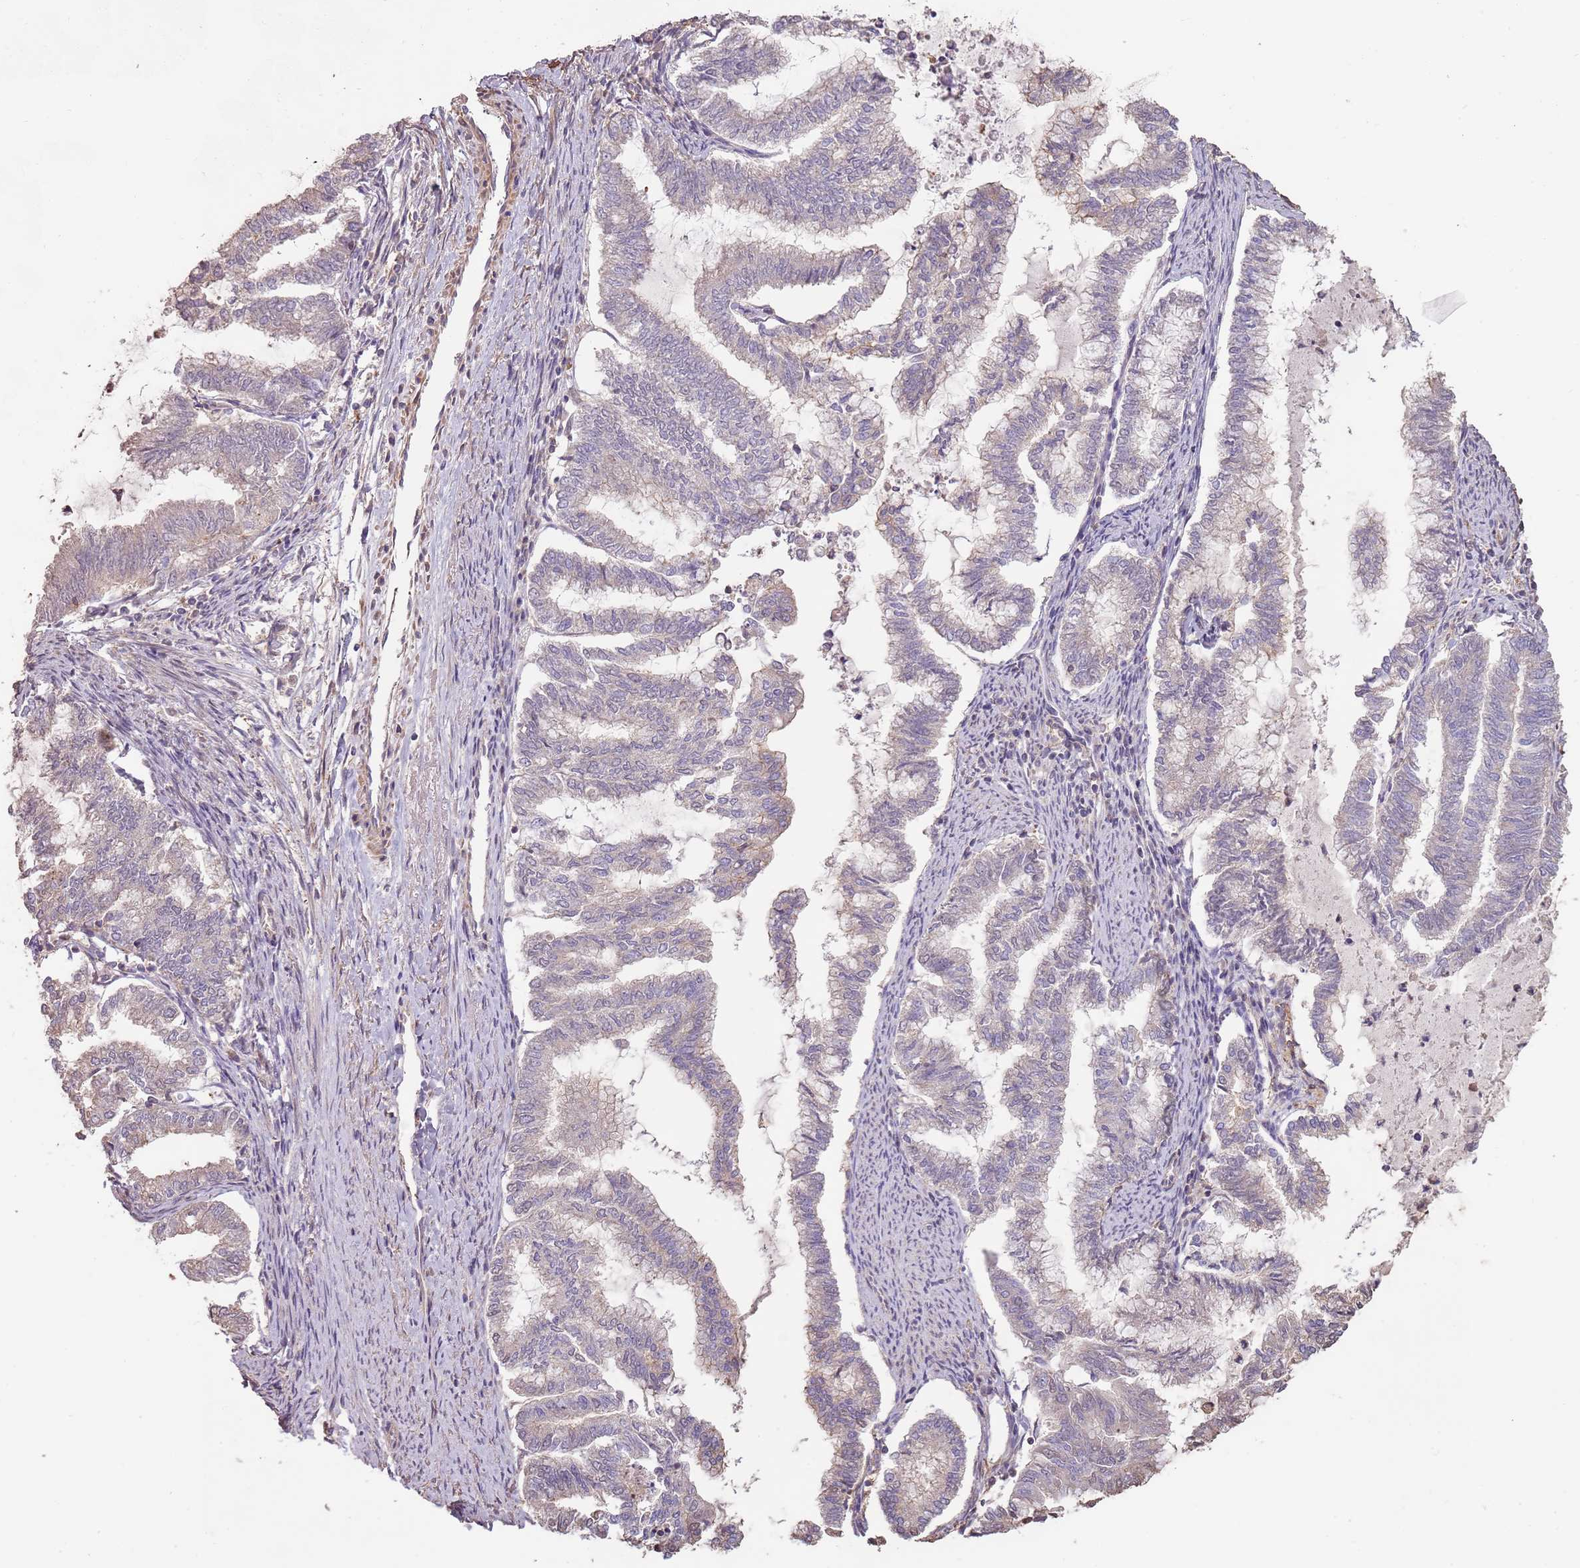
{"staining": {"intensity": "negative", "quantity": "none", "location": "none"}, "tissue": "endometrial cancer", "cell_type": "Tumor cells", "image_type": "cancer", "snomed": [{"axis": "morphology", "description": "Adenocarcinoma, NOS"}, {"axis": "topography", "description": "Endometrium"}], "caption": "Human adenocarcinoma (endometrial) stained for a protein using IHC demonstrates no staining in tumor cells.", "gene": "FECH", "patient": {"sex": "female", "age": 79}}